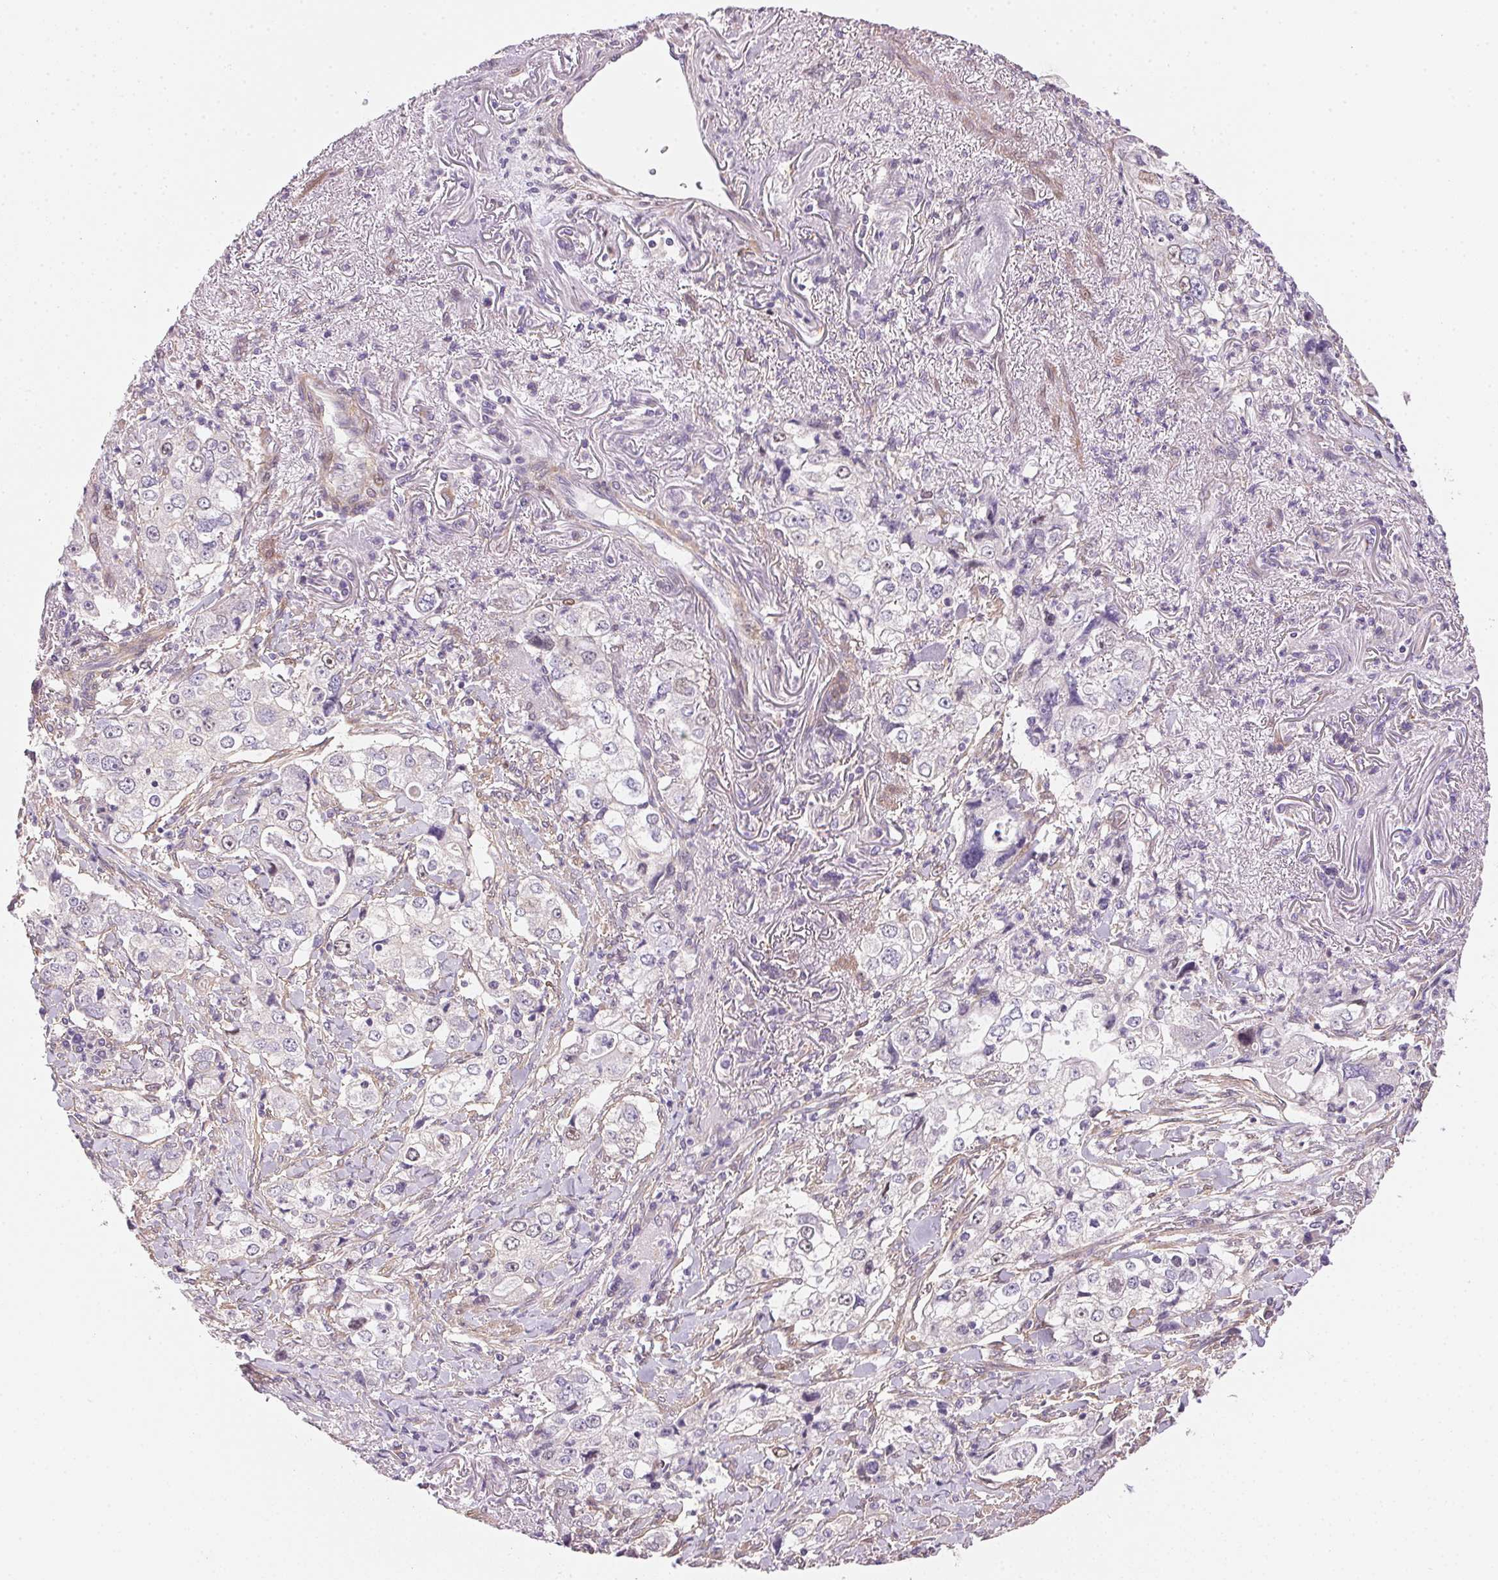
{"staining": {"intensity": "negative", "quantity": "none", "location": "none"}, "tissue": "stomach cancer", "cell_type": "Tumor cells", "image_type": "cancer", "snomed": [{"axis": "morphology", "description": "Adenocarcinoma, NOS"}, {"axis": "topography", "description": "Stomach, upper"}], "caption": "Immunohistochemistry (IHC) micrograph of stomach cancer stained for a protein (brown), which reveals no staining in tumor cells.", "gene": "SMTN", "patient": {"sex": "male", "age": 75}}